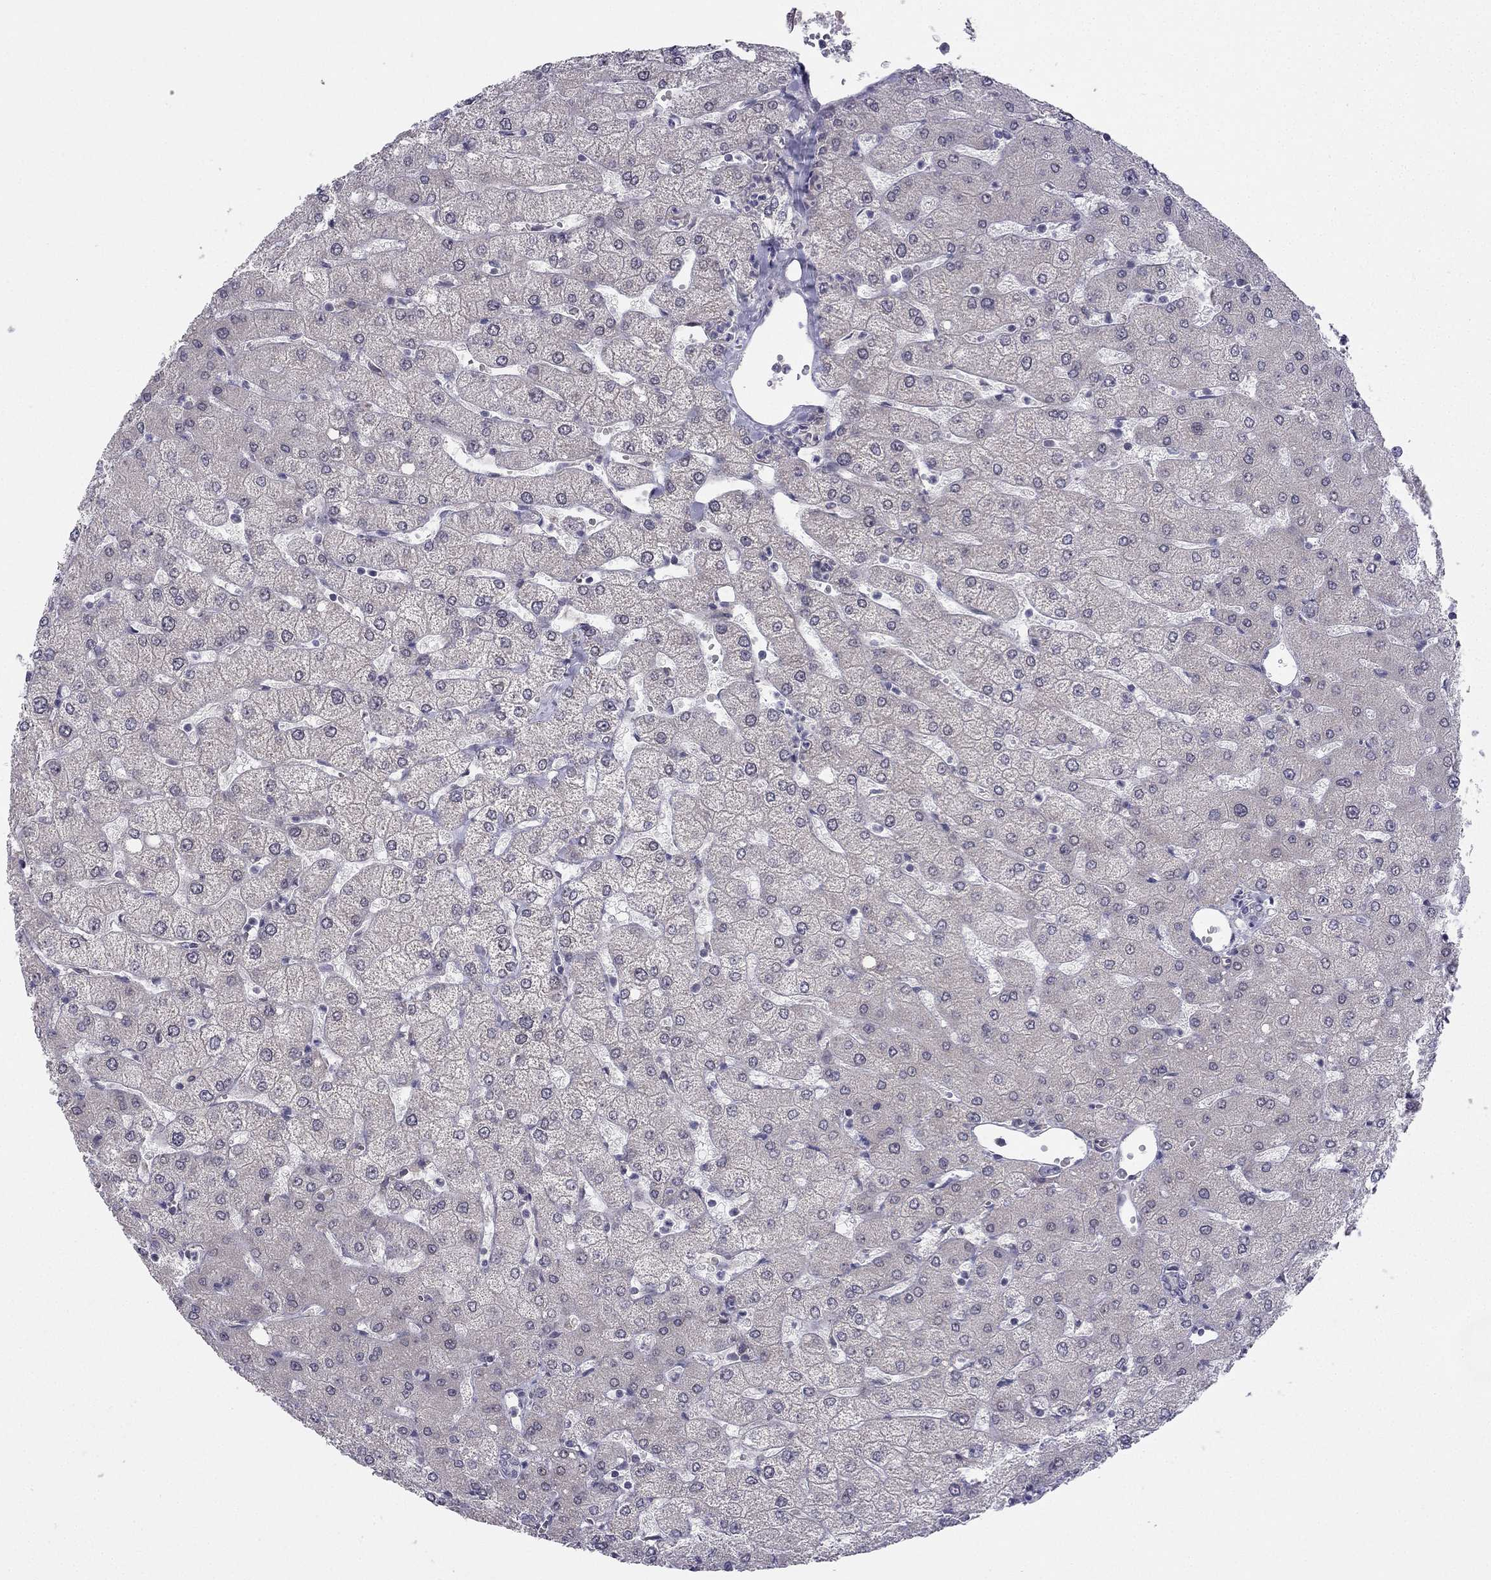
{"staining": {"intensity": "negative", "quantity": "none", "location": "none"}, "tissue": "liver", "cell_type": "Cholangiocytes", "image_type": "normal", "snomed": [{"axis": "morphology", "description": "Normal tissue, NOS"}, {"axis": "topography", "description": "Liver"}], "caption": "IHC micrograph of normal human liver stained for a protein (brown), which demonstrates no positivity in cholangiocytes. The staining is performed using DAB (3,3'-diaminobenzidine) brown chromogen with nuclei counter-stained in using hematoxylin.", "gene": "CHST8", "patient": {"sex": "female", "age": 54}}